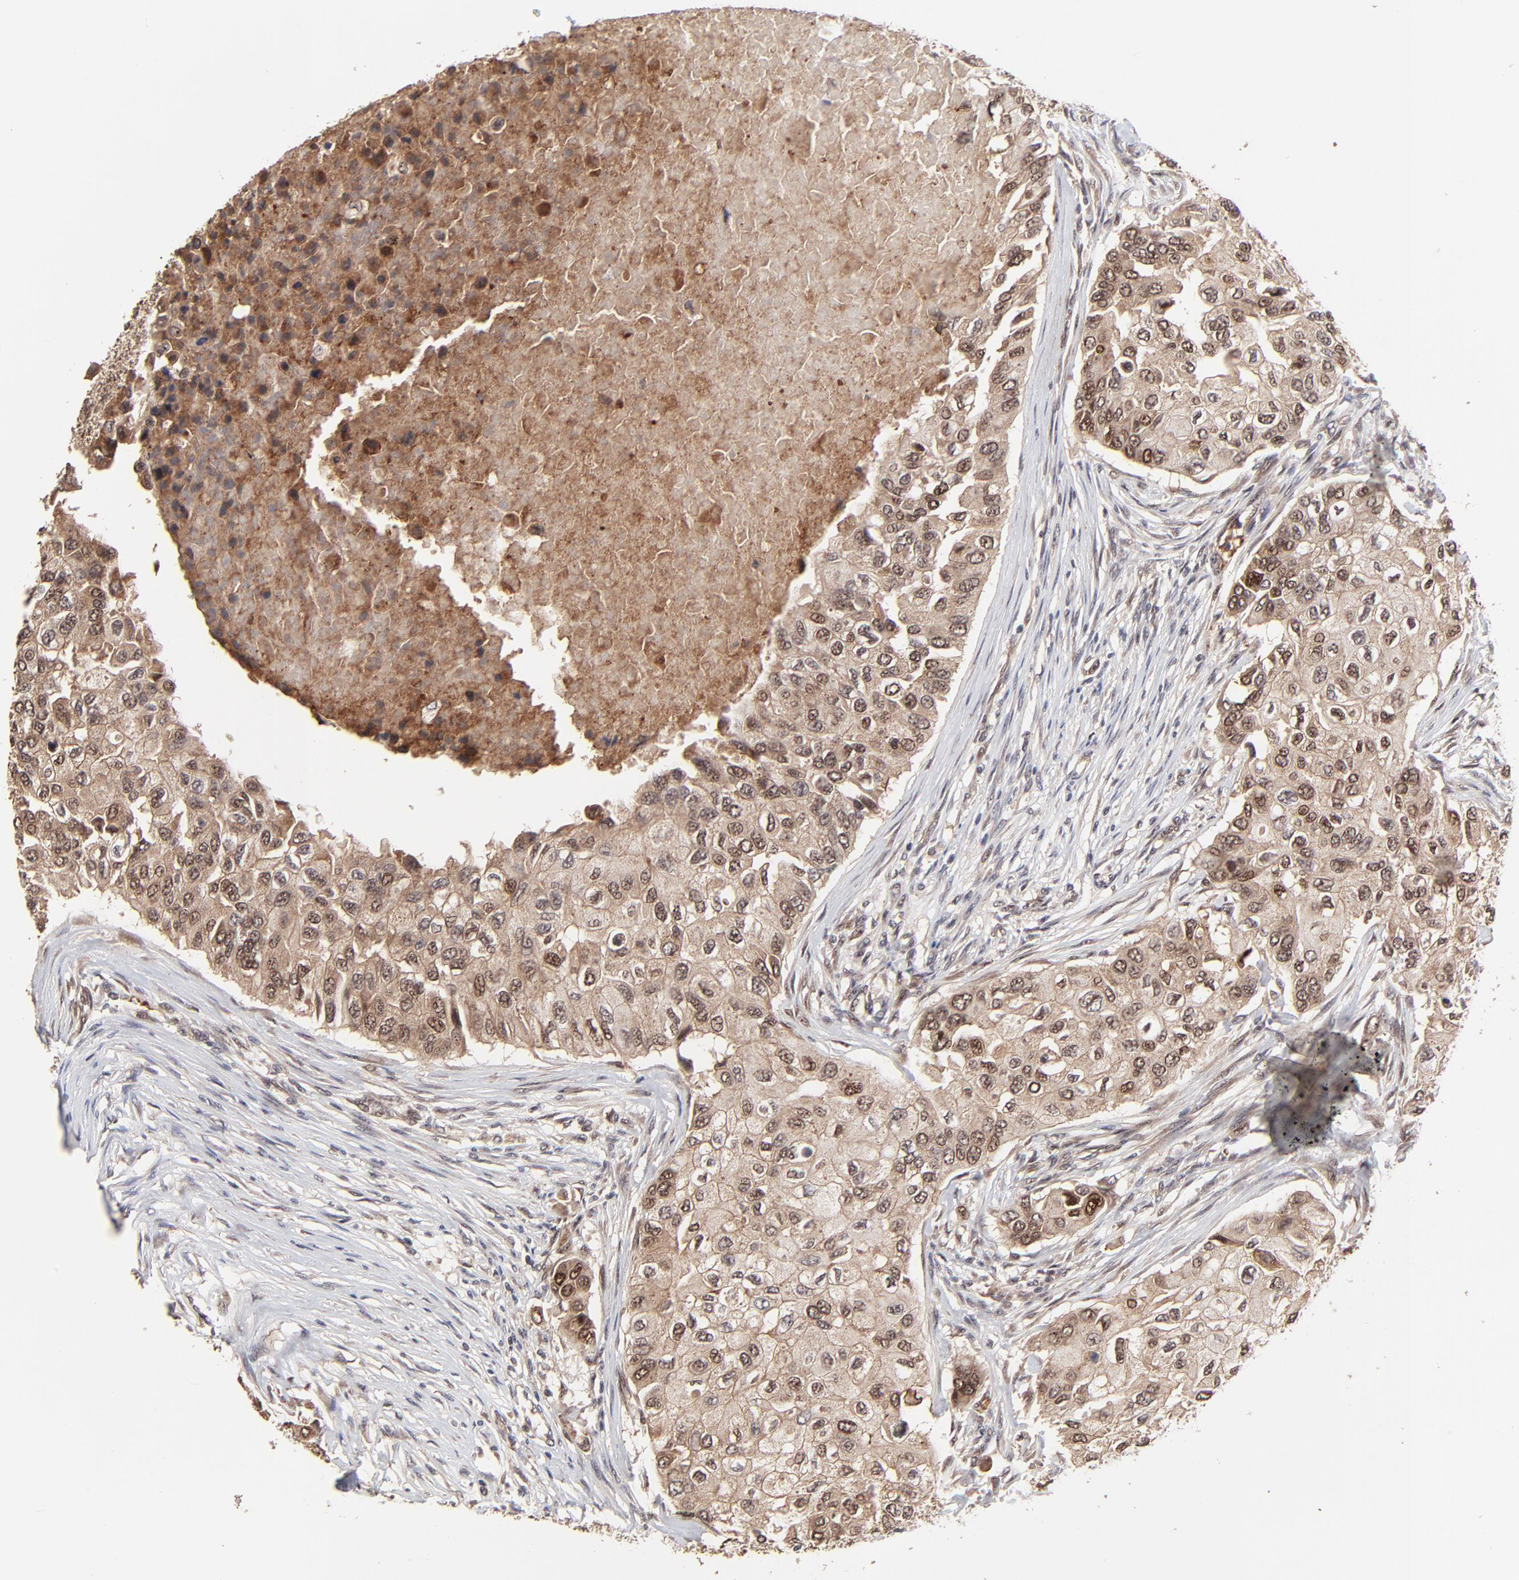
{"staining": {"intensity": "moderate", "quantity": ">75%", "location": "cytoplasmic/membranous,nuclear"}, "tissue": "breast cancer", "cell_type": "Tumor cells", "image_type": "cancer", "snomed": [{"axis": "morphology", "description": "Normal tissue, NOS"}, {"axis": "morphology", "description": "Duct carcinoma"}, {"axis": "topography", "description": "Breast"}], "caption": "The immunohistochemical stain shows moderate cytoplasmic/membranous and nuclear expression in tumor cells of intraductal carcinoma (breast) tissue.", "gene": "FRMD8", "patient": {"sex": "female", "age": 49}}